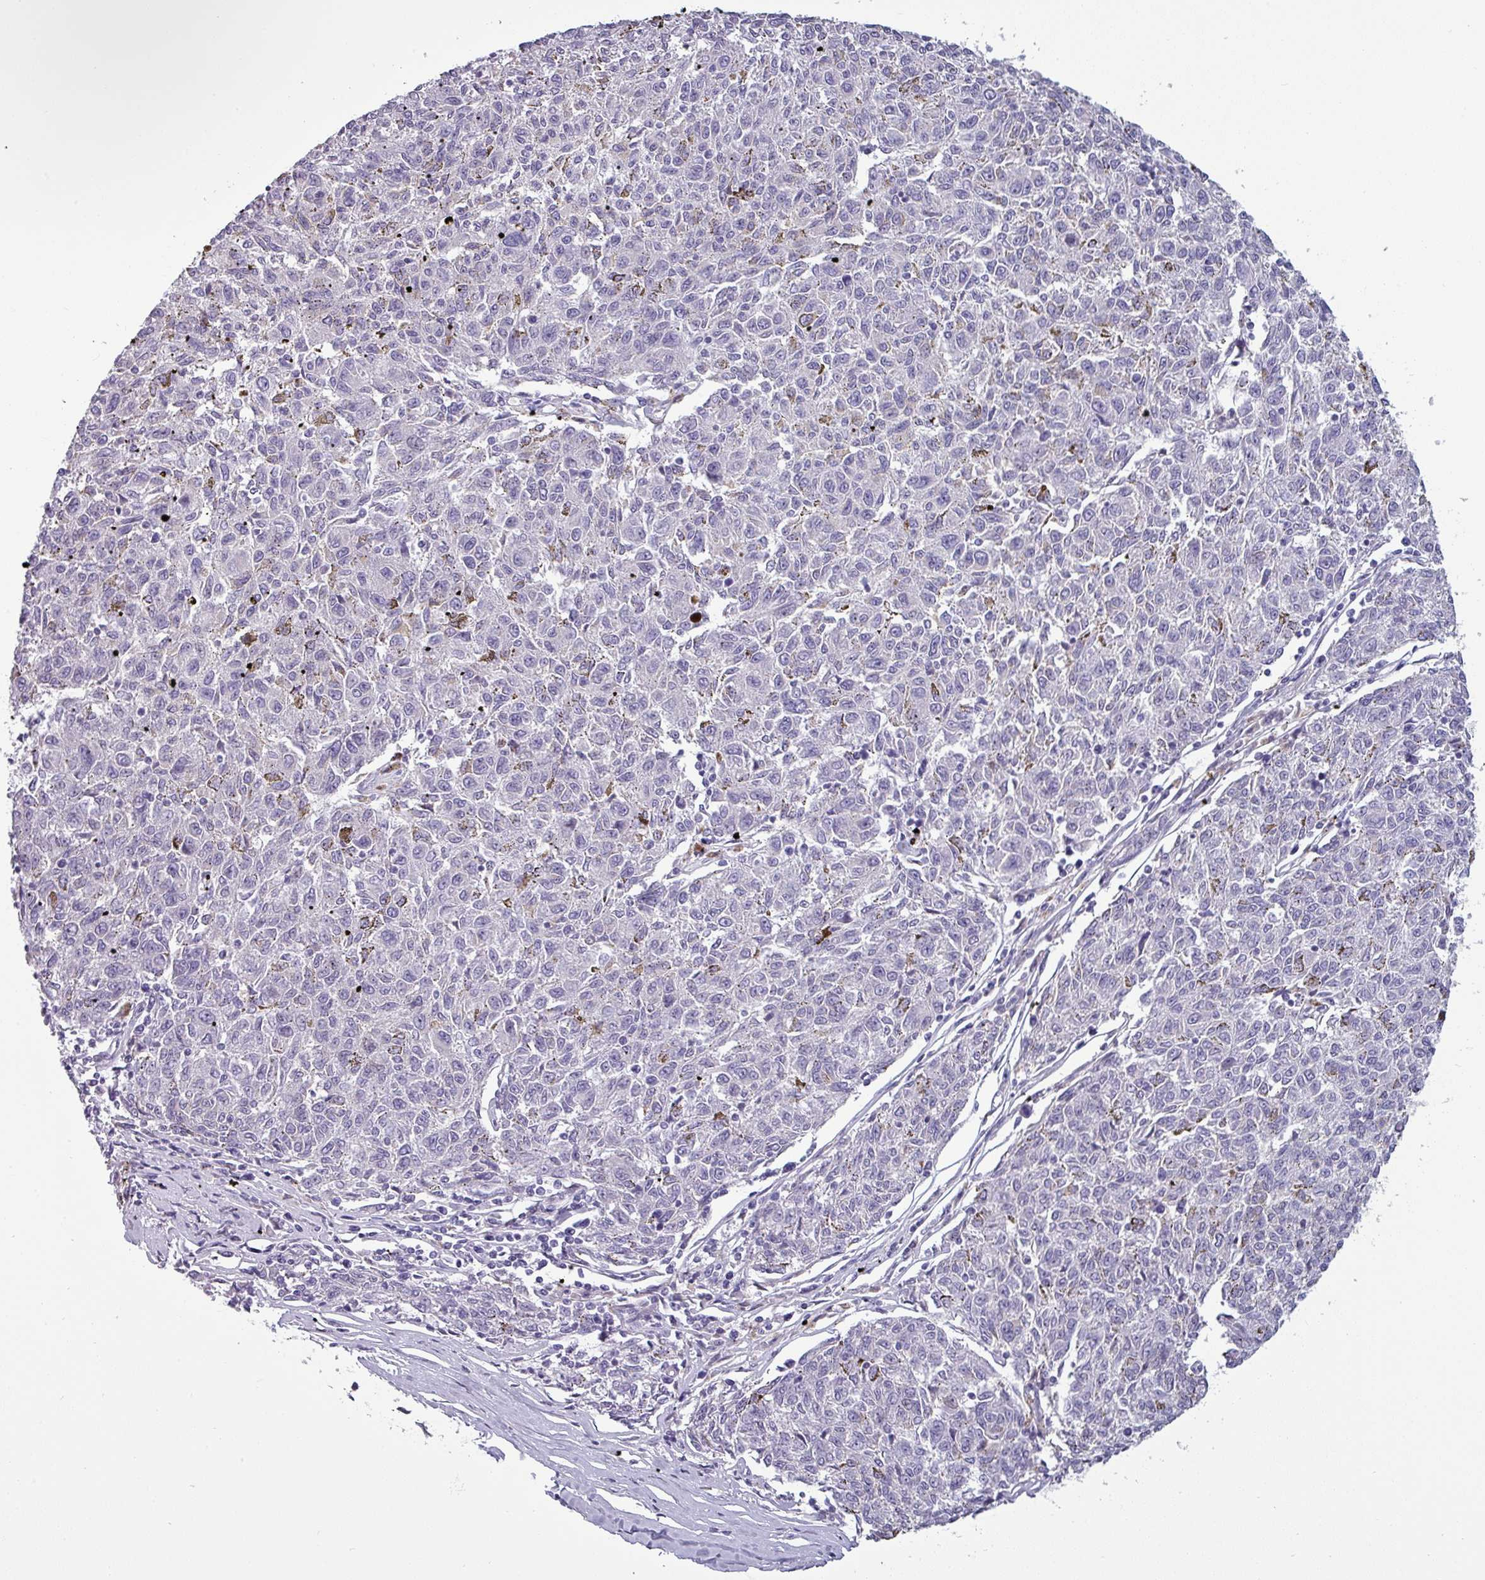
{"staining": {"intensity": "negative", "quantity": "none", "location": "none"}, "tissue": "melanoma", "cell_type": "Tumor cells", "image_type": "cancer", "snomed": [{"axis": "morphology", "description": "Malignant melanoma, NOS"}, {"axis": "topography", "description": "Skin"}], "caption": "Tumor cells show no significant positivity in melanoma.", "gene": "SLC26A9", "patient": {"sex": "female", "age": 72}}